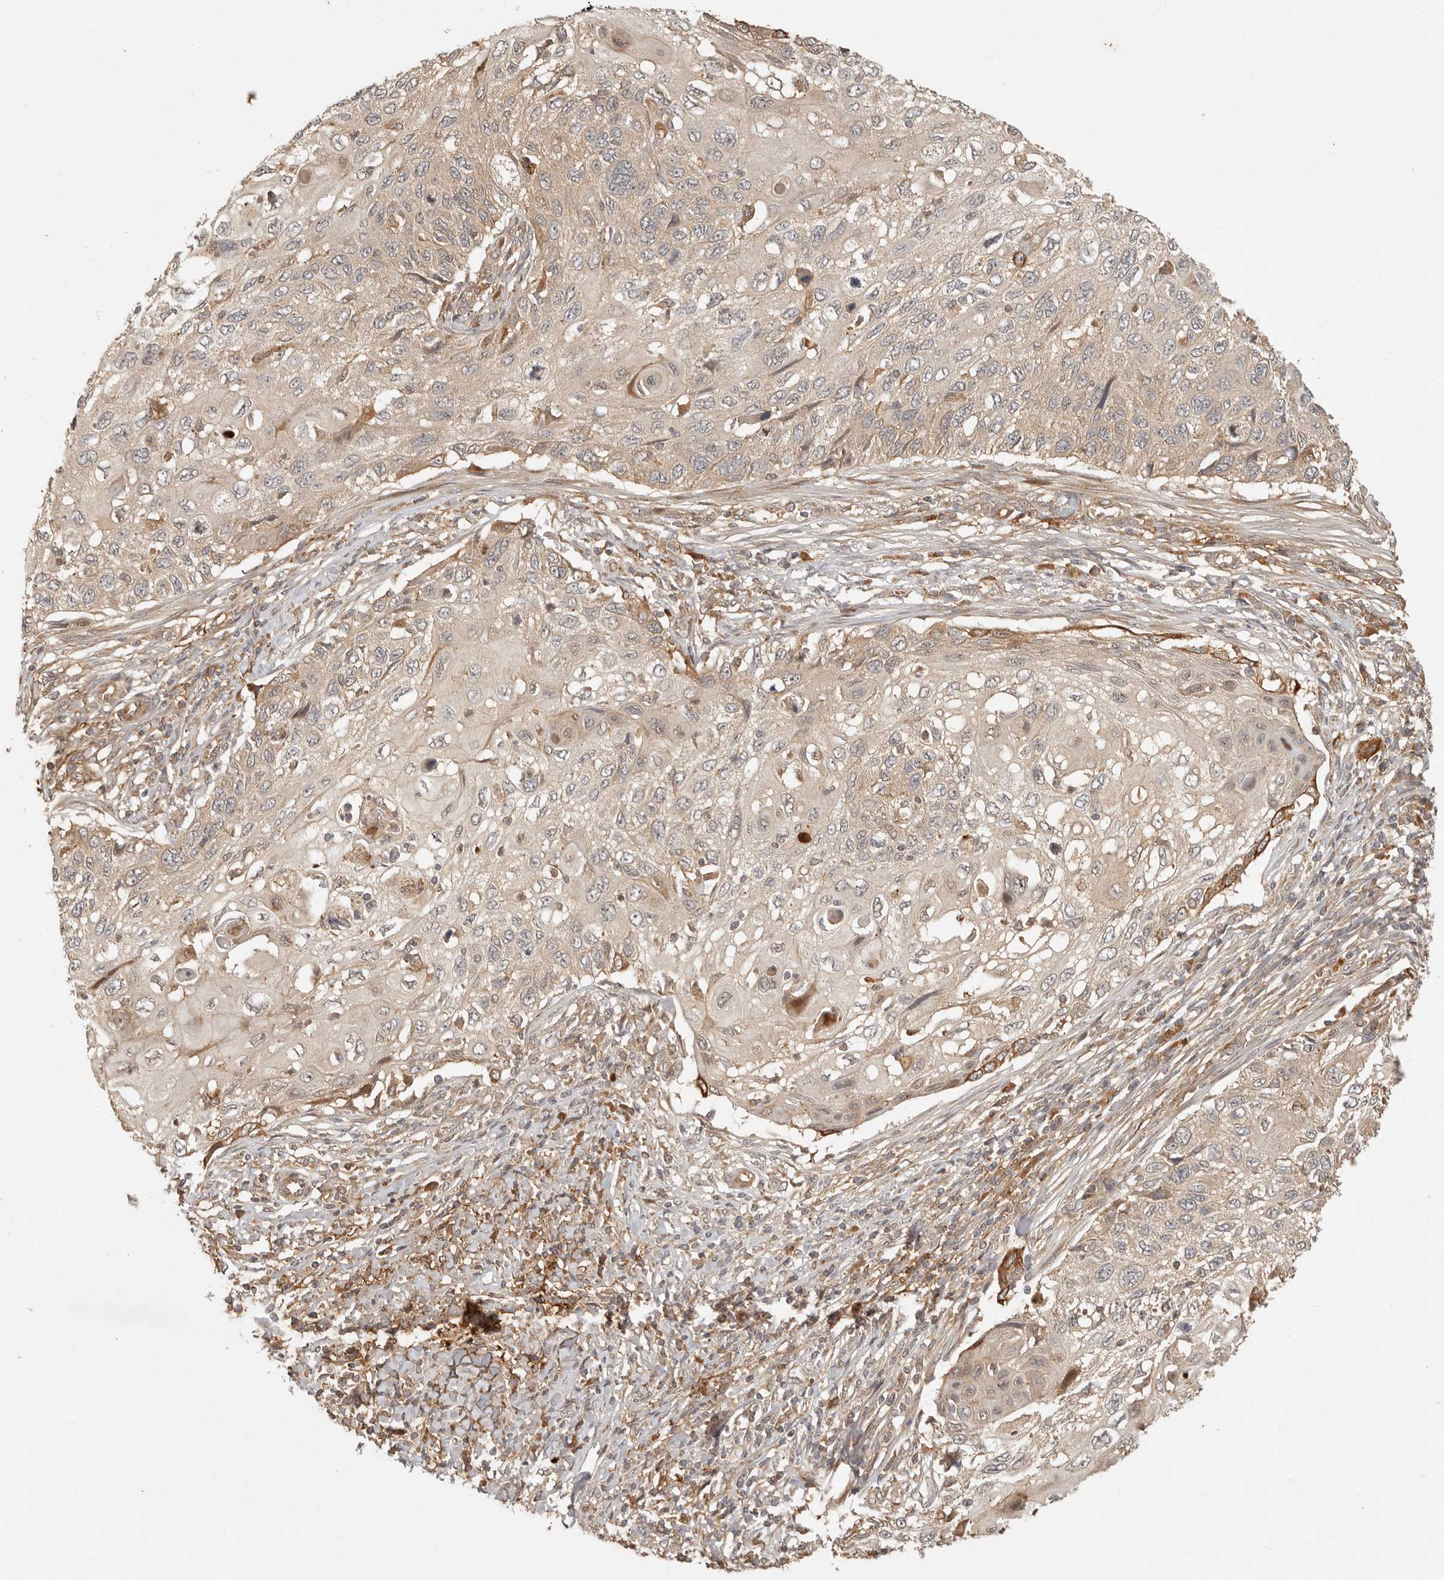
{"staining": {"intensity": "weak", "quantity": "25%-75%", "location": "cytoplasmic/membranous"}, "tissue": "cervical cancer", "cell_type": "Tumor cells", "image_type": "cancer", "snomed": [{"axis": "morphology", "description": "Squamous cell carcinoma, NOS"}, {"axis": "topography", "description": "Cervix"}], "caption": "Immunohistochemistry (IHC) of squamous cell carcinoma (cervical) displays low levels of weak cytoplasmic/membranous staining in about 25%-75% of tumor cells.", "gene": "ANKRD61", "patient": {"sex": "female", "age": 70}}